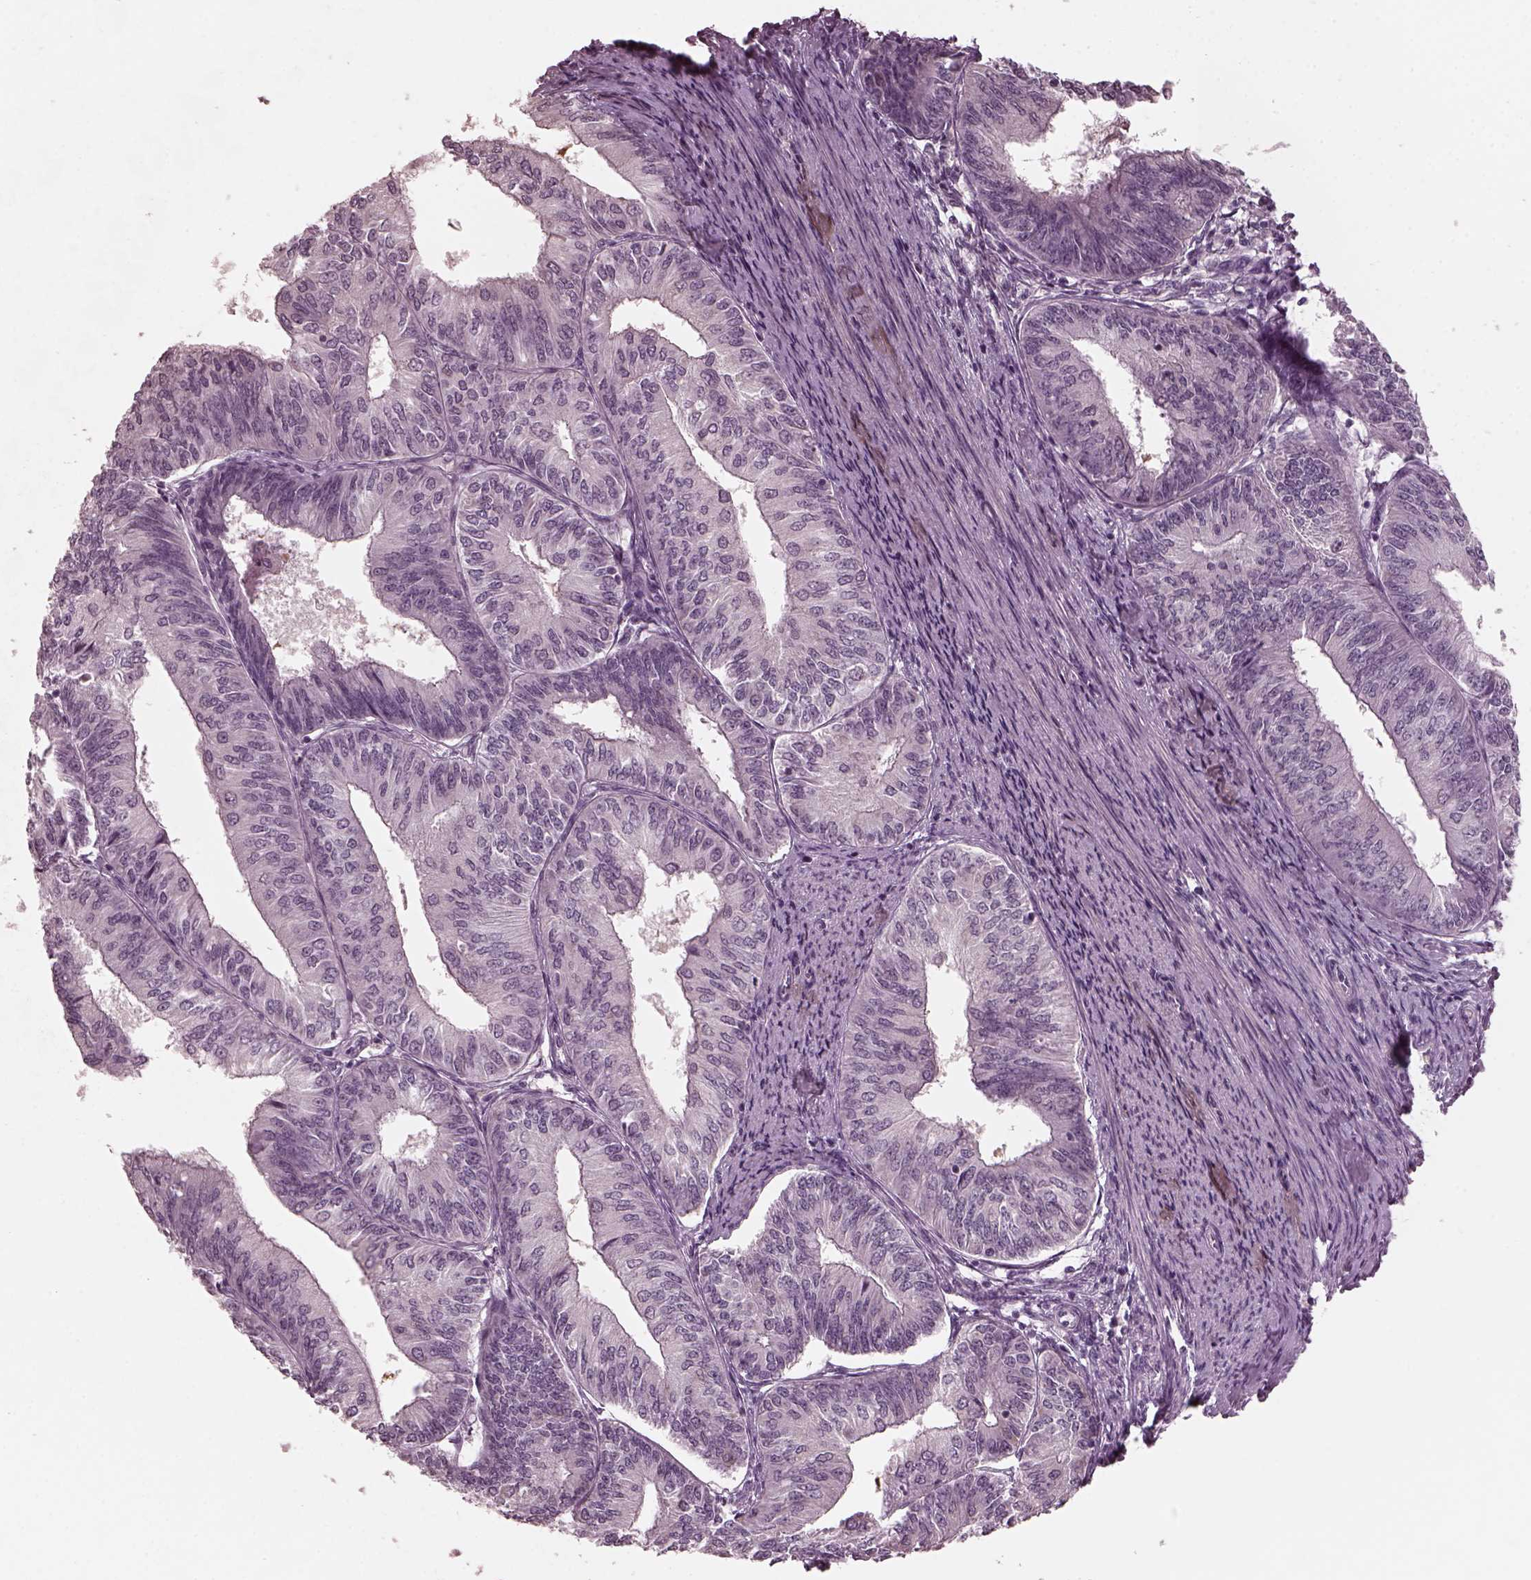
{"staining": {"intensity": "negative", "quantity": "none", "location": "none"}, "tissue": "endometrial cancer", "cell_type": "Tumor cells", "image_type": "cancer", "snomed": [{"axis": "morphology", "description": "Adenocarcinoma, NOS"}, {"axis": "topography", "description": "Endometrium"}], "caption": "DAB (3,3'-diaminobenzidine) immunohistochemical staining of adenocarcinoma (endometrial) demonstrates no significant staining in tumor cells. (Stains: DAB immunohistochemistry with hematoxylin counter stain, Microscopy: brightfield microscopy at high magnification).", "gene": "RCVRN", "patient": {"sex": "female", "age": 58}}